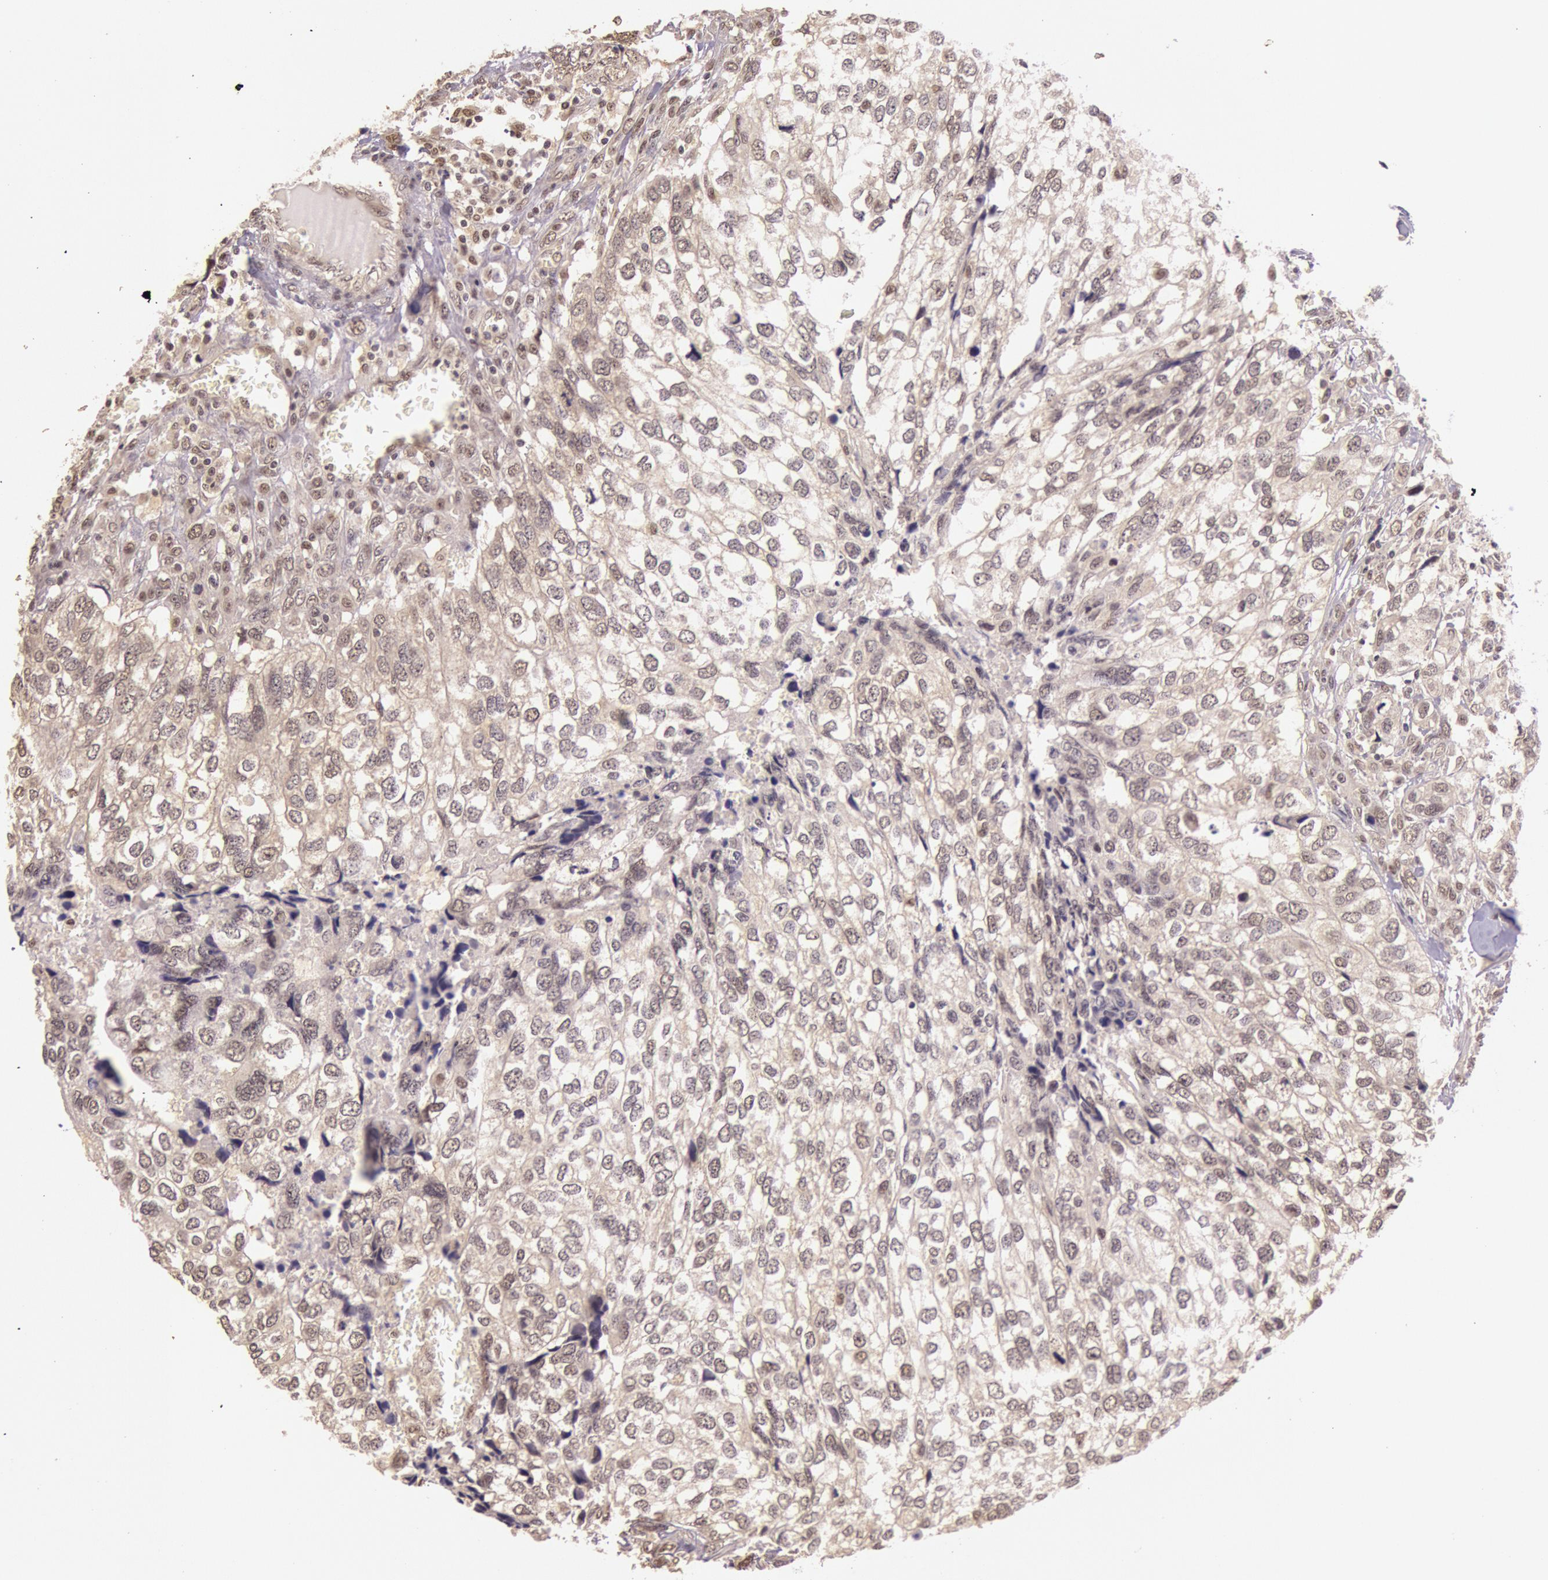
{"staining": {"intensity": "weak", "quantity": "<25%", "location": "cytoplasmic/membranous"}, "tissue": "breast cancer", "cell_type": "Tumor cells", "image_type": "cancer", "snomed": [{"axis": "morphology", "description": "Neoplasm, malignant, NOS"}, {"axis": "topography", "description": "Breast"}], "caption": "A photomicrograph of breast malignant neoplasm stained for a protein reveals no brown staining in tumor cells. (DAB (3,3'-diaminobenzidine) immunohistochemistry with hematoxylin counter stain).", "gene": "RTL10", "patient": {"sex": "female", "age": 50}}